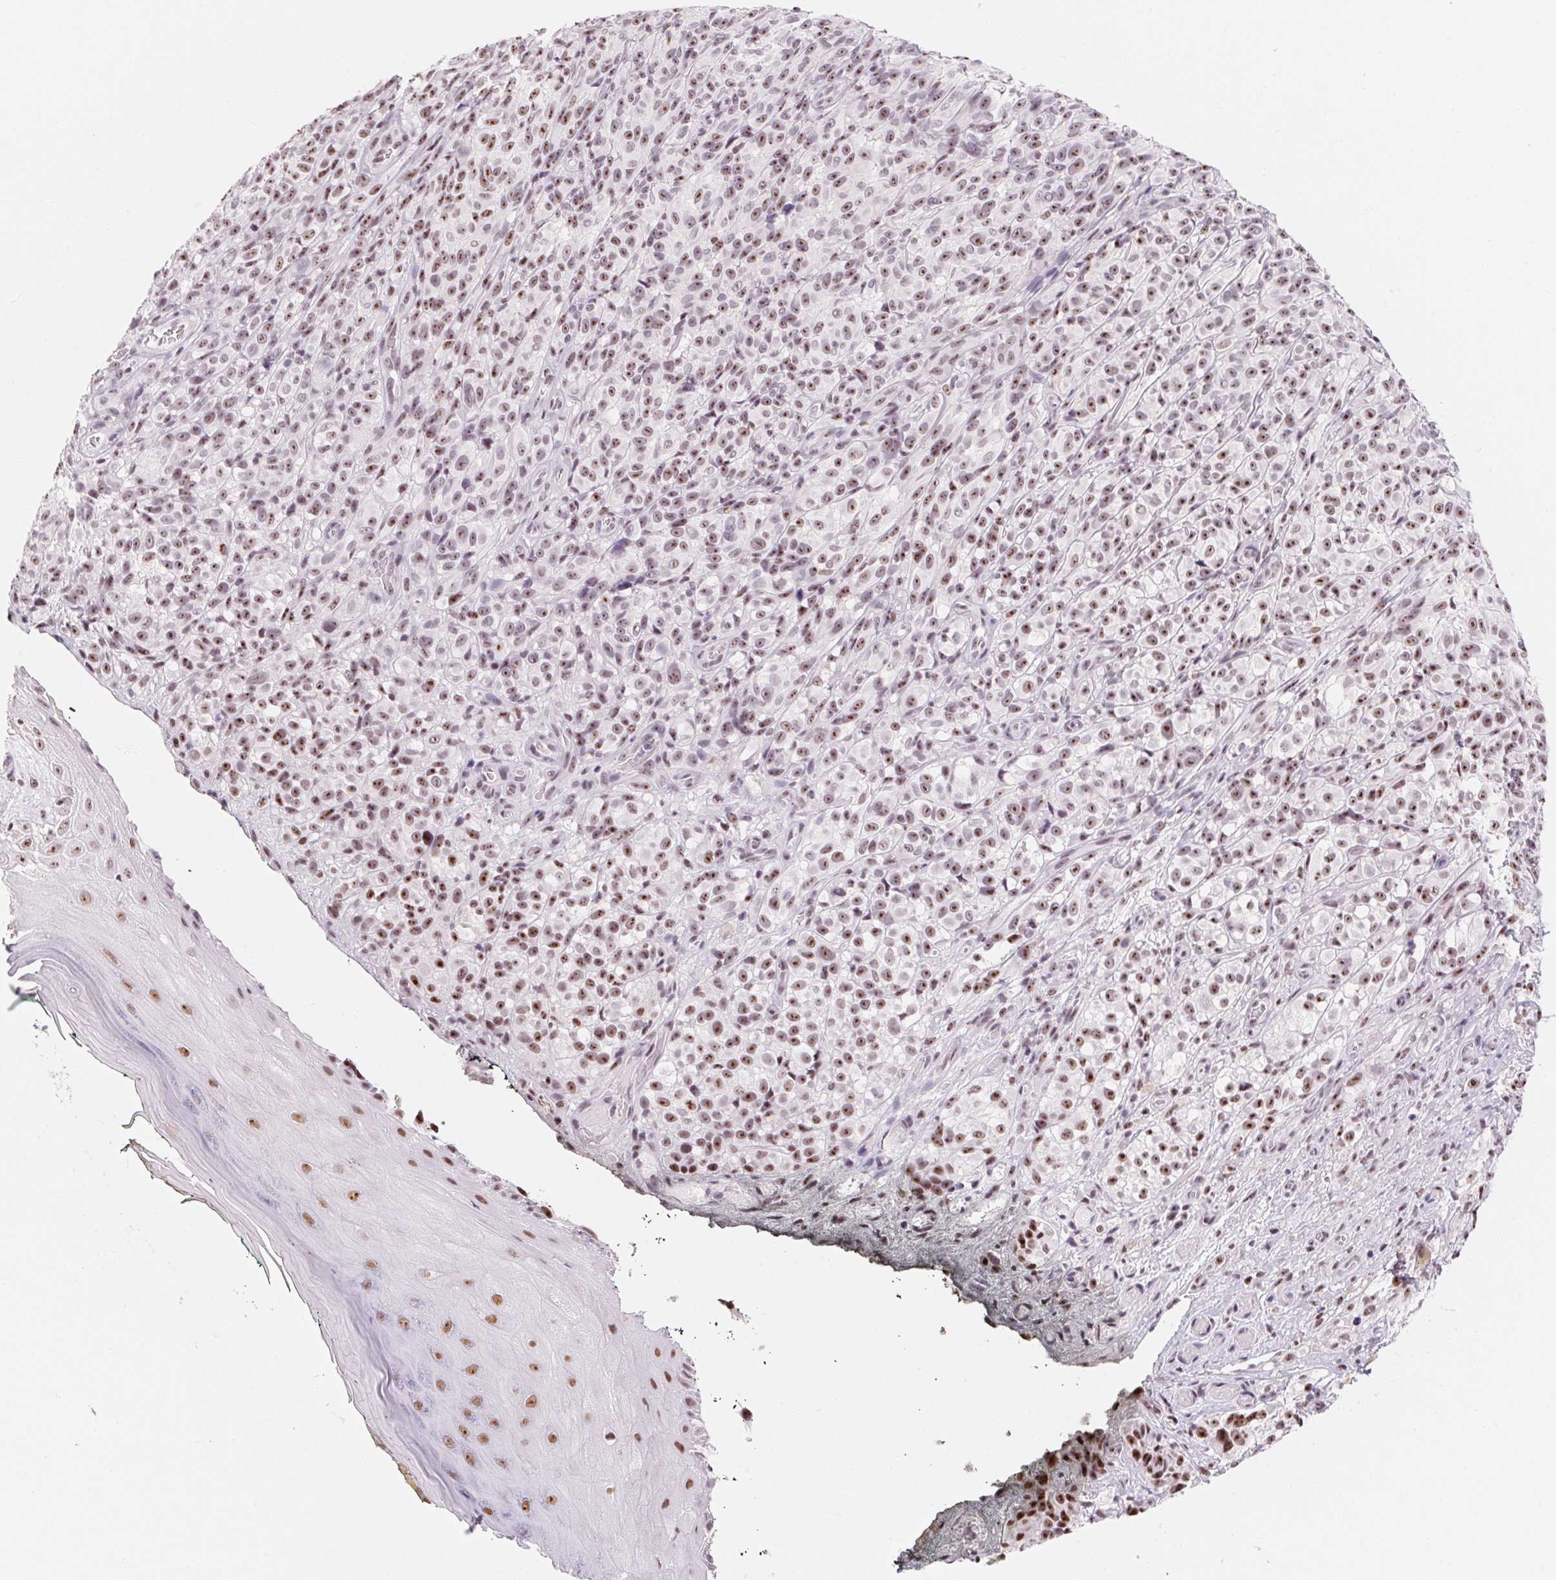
{"staining": {"intensity": "moderate", "quantity": ">75%", "location": "nuclear"}, "tissue": "melanoma", "cell_type": "Tumor cells", "image_type": "cancer", "snomed": [{"axis": "morphology", "description": "Malignant melanoma, NOS"}, {"axis": "topography", "description": "Skin"}], "caption": "Immunohistochemistry (IHC) of human melanoma reveals medium levels of moderate nuclear staining in about >75% of tumor cells.", "gene": "ZIC4", "patient": {"sex": "female", "age": 85}}